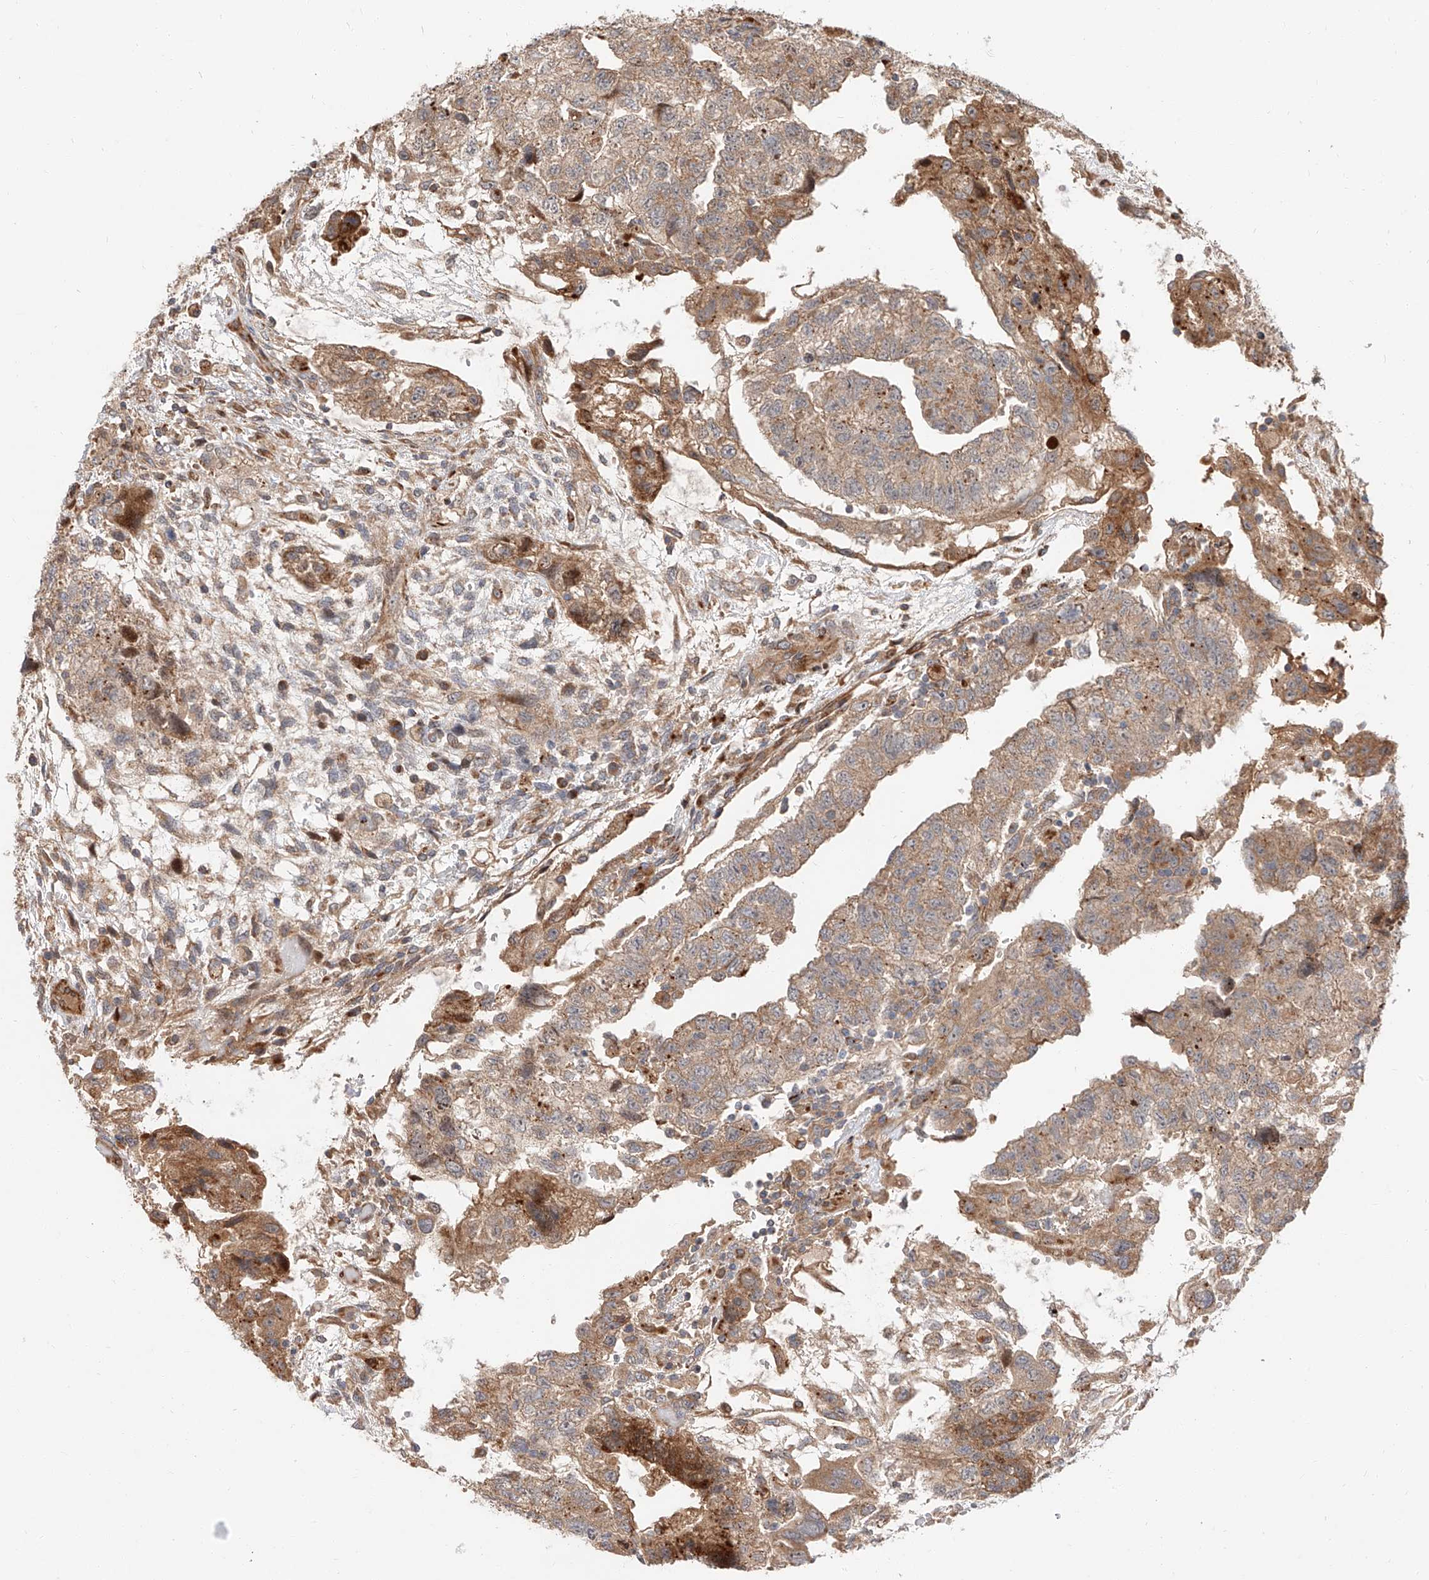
{"staining": {"intensity": "moderate", "quantity": "25%-75%", "location": "cytoplasmic/membranous"}, "tissue": "testis cancer", "cell_type": "Tumor cells", "image_type": "cancer", "snomed": [{"axis": "morphology", "description": "Carcinoma, Embryonal, NOS"}, {"axis": "topography", "description": "Testis"}], "caption": "A brown stain highlights moderate cytoplasmic/membranous positivity of a protein in testis cancer (embryonal carcinoma) tumor cells. Nuclei are stained in blue.", "gene": "DIRAS3", "patient": {"sex": "male", "age": 36}}